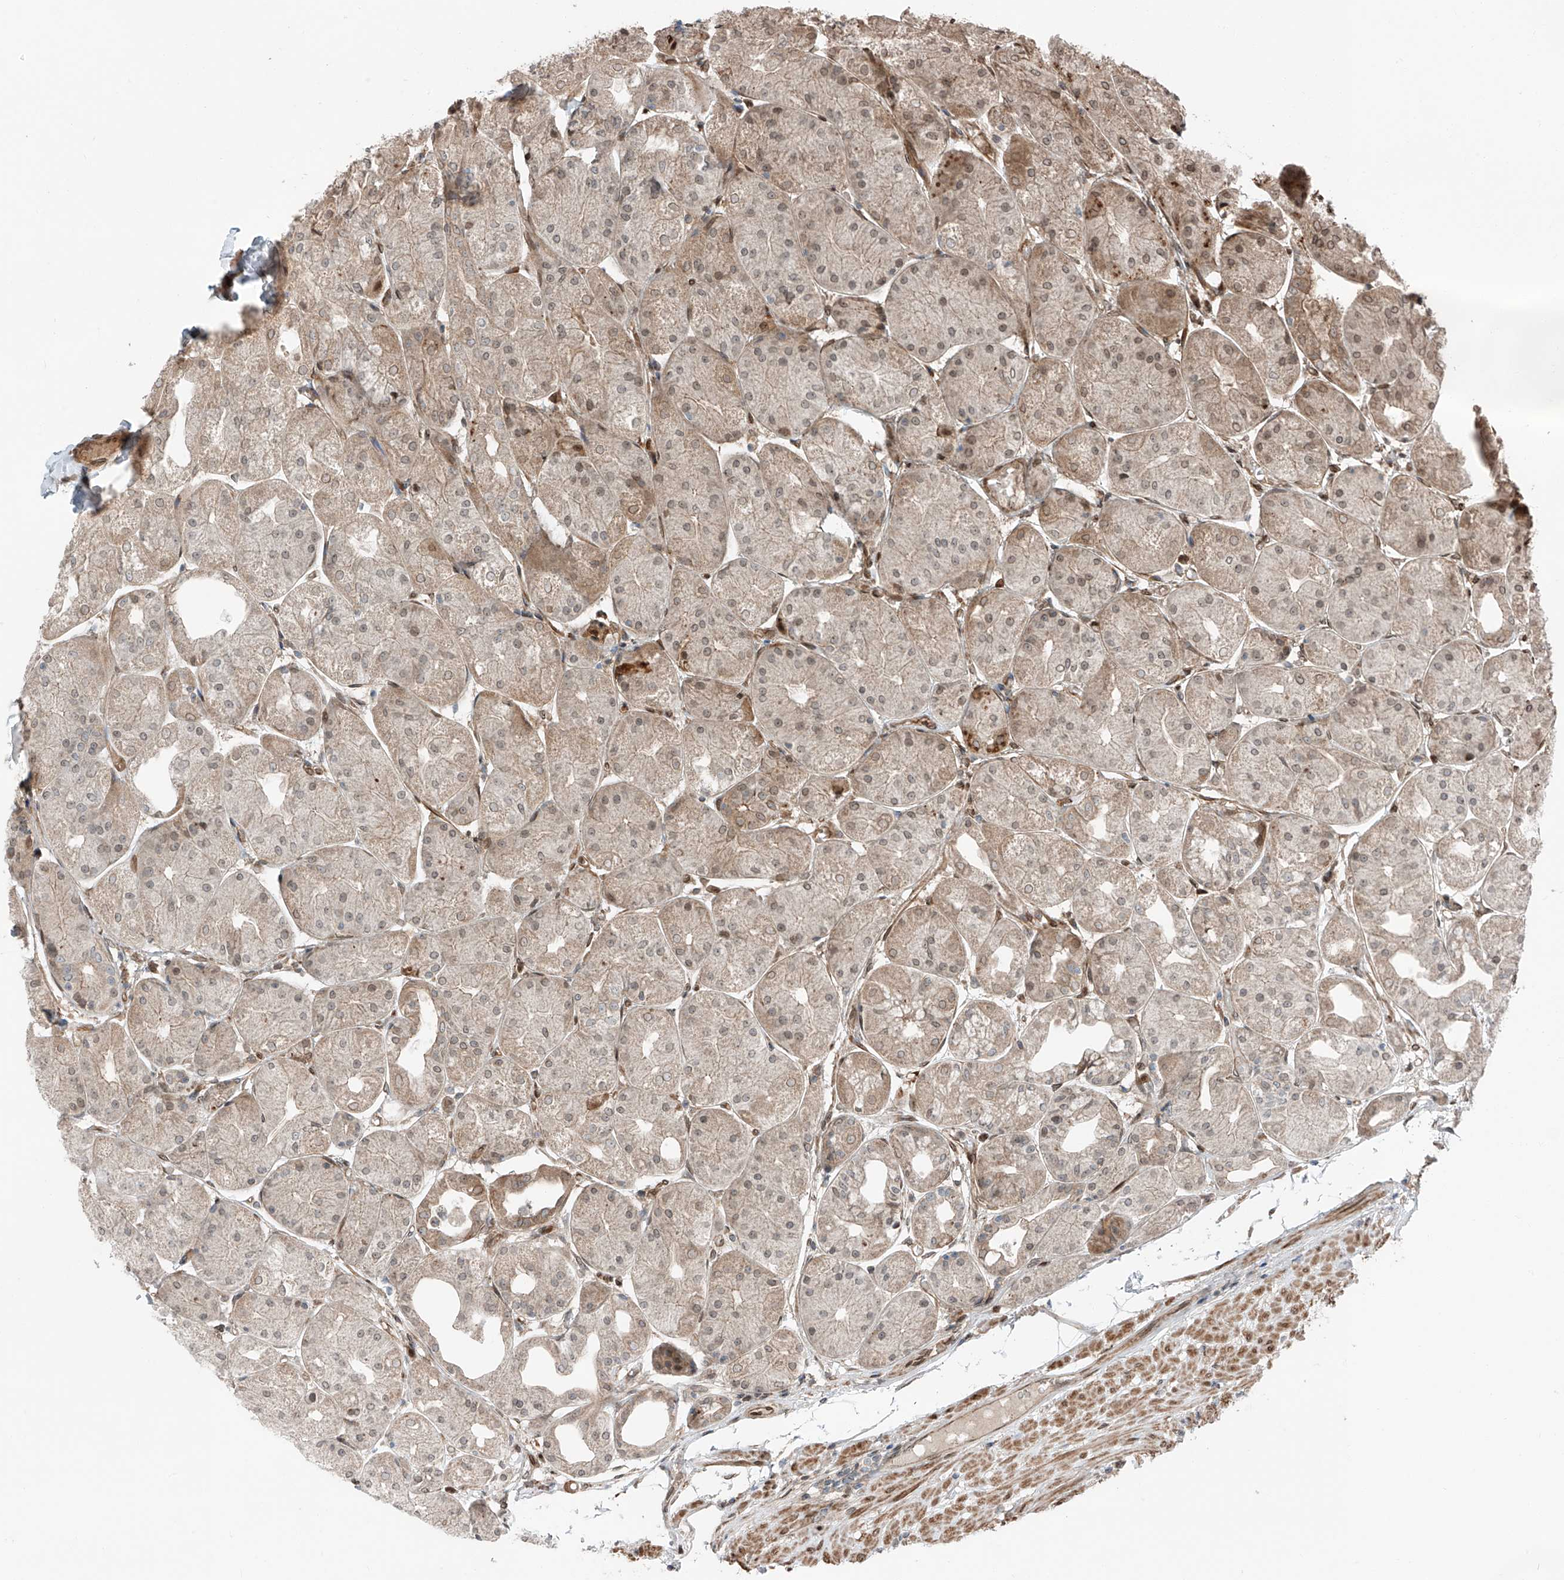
{"staining": {"intensity": "moderate", "quantity": "25%-75%", "location": "cytoplasmic/membranous"}, "tissue": "stomach", "cell_type": "Glandular cells", "image_type": "normal", "snomed": [{"axis": "morphology", "description": "Normal tissue, NOS"}, {"axis": "topography", "description": "Stomach, upper"}], "caption": "IHC of normal stomach demonstrates medium levels of moderate cytoplasmic/membranous positivity in approximately 25%-75% of glandular cells.", "gene": "CEP162", "patient": {"sex": "male", "age": 72}}